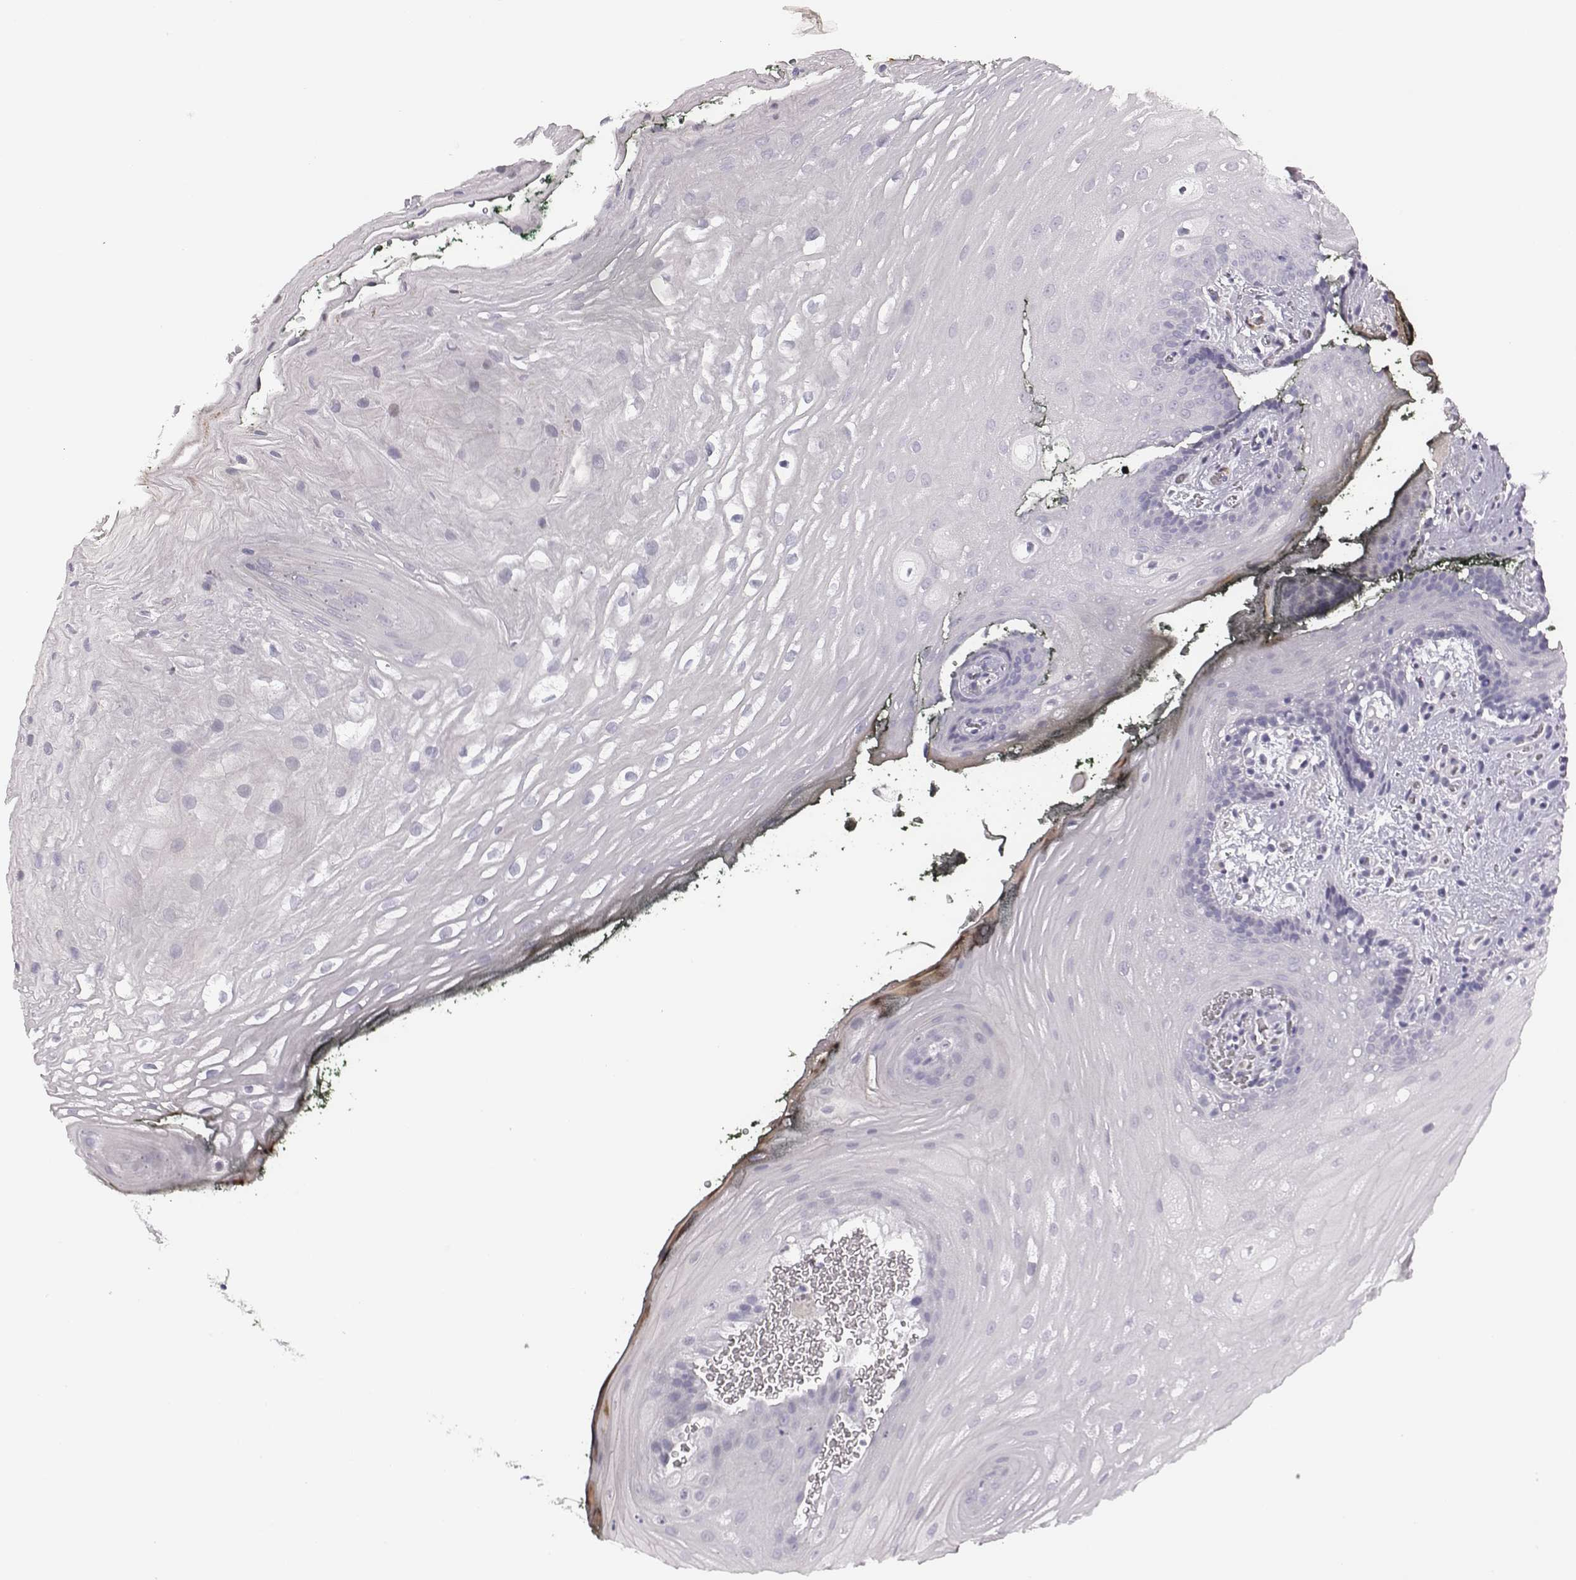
{"staining": {"intensity": "negative", "quantity": "none", "location": "none"}, "tissue": "oral mucosa", "cell_type": "Squamous epithelial cells", "image_type": "normal", "snomed": [{"axis": "morphology", "description": "Normal tissue, NOS"}, {"axis": "topography", "description": "Oral tissue"}, {"axis": "topography", "description": "Head-Neck"}], "caption": "This is a photomicrograph of immunohistochemistry staining of unremarkable oral mucosa, which shows no staining in squamous epithelial cells.", "gene": "ADAM7", "patient": {"sex": "male", "age": 65}}